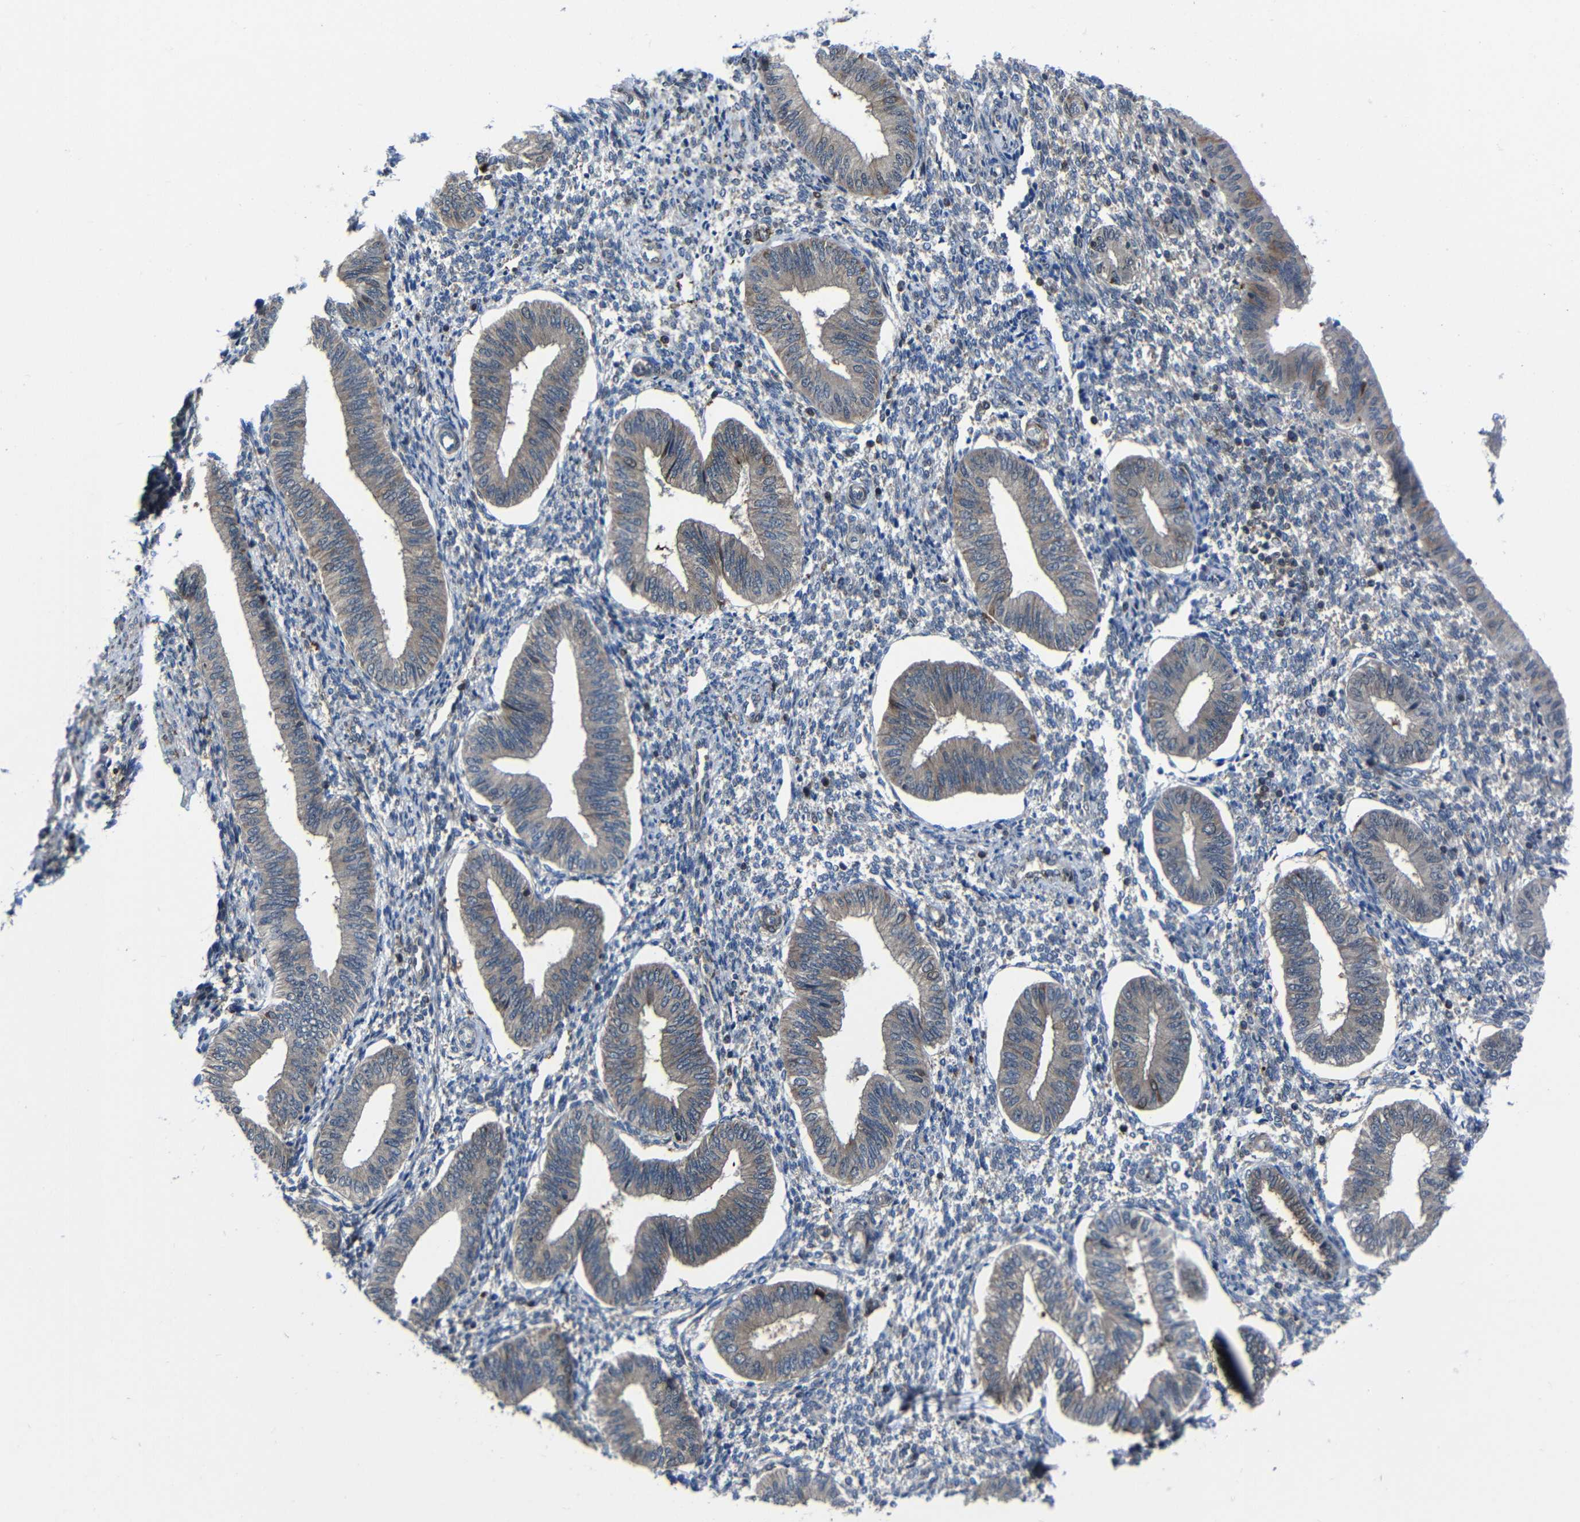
{"staining": {"intensity": "moderate", "quantity": "<25%", "location": "cytoplasmic/membranous"}, "tissue": "endometrium", "cell_type": "Cells in endometrial stroma", "image_type": "normal", "snomed": [{"axis": "morphology", "description": "Normal tissue, NOS"}, {"axis": "topography", "description": "Endometrium"}], "caption": "Immunohistochemistry of unremarkable human endometrium displays low levels of moderate cytoplasmic/membranous expression in about <25% of cells in endometrial stroma. (DAB IHC, brown staining for protein, blue staining for nuclei).", "gene": "KIAA0513", "patient": {"sex": "female", "age": 50}}